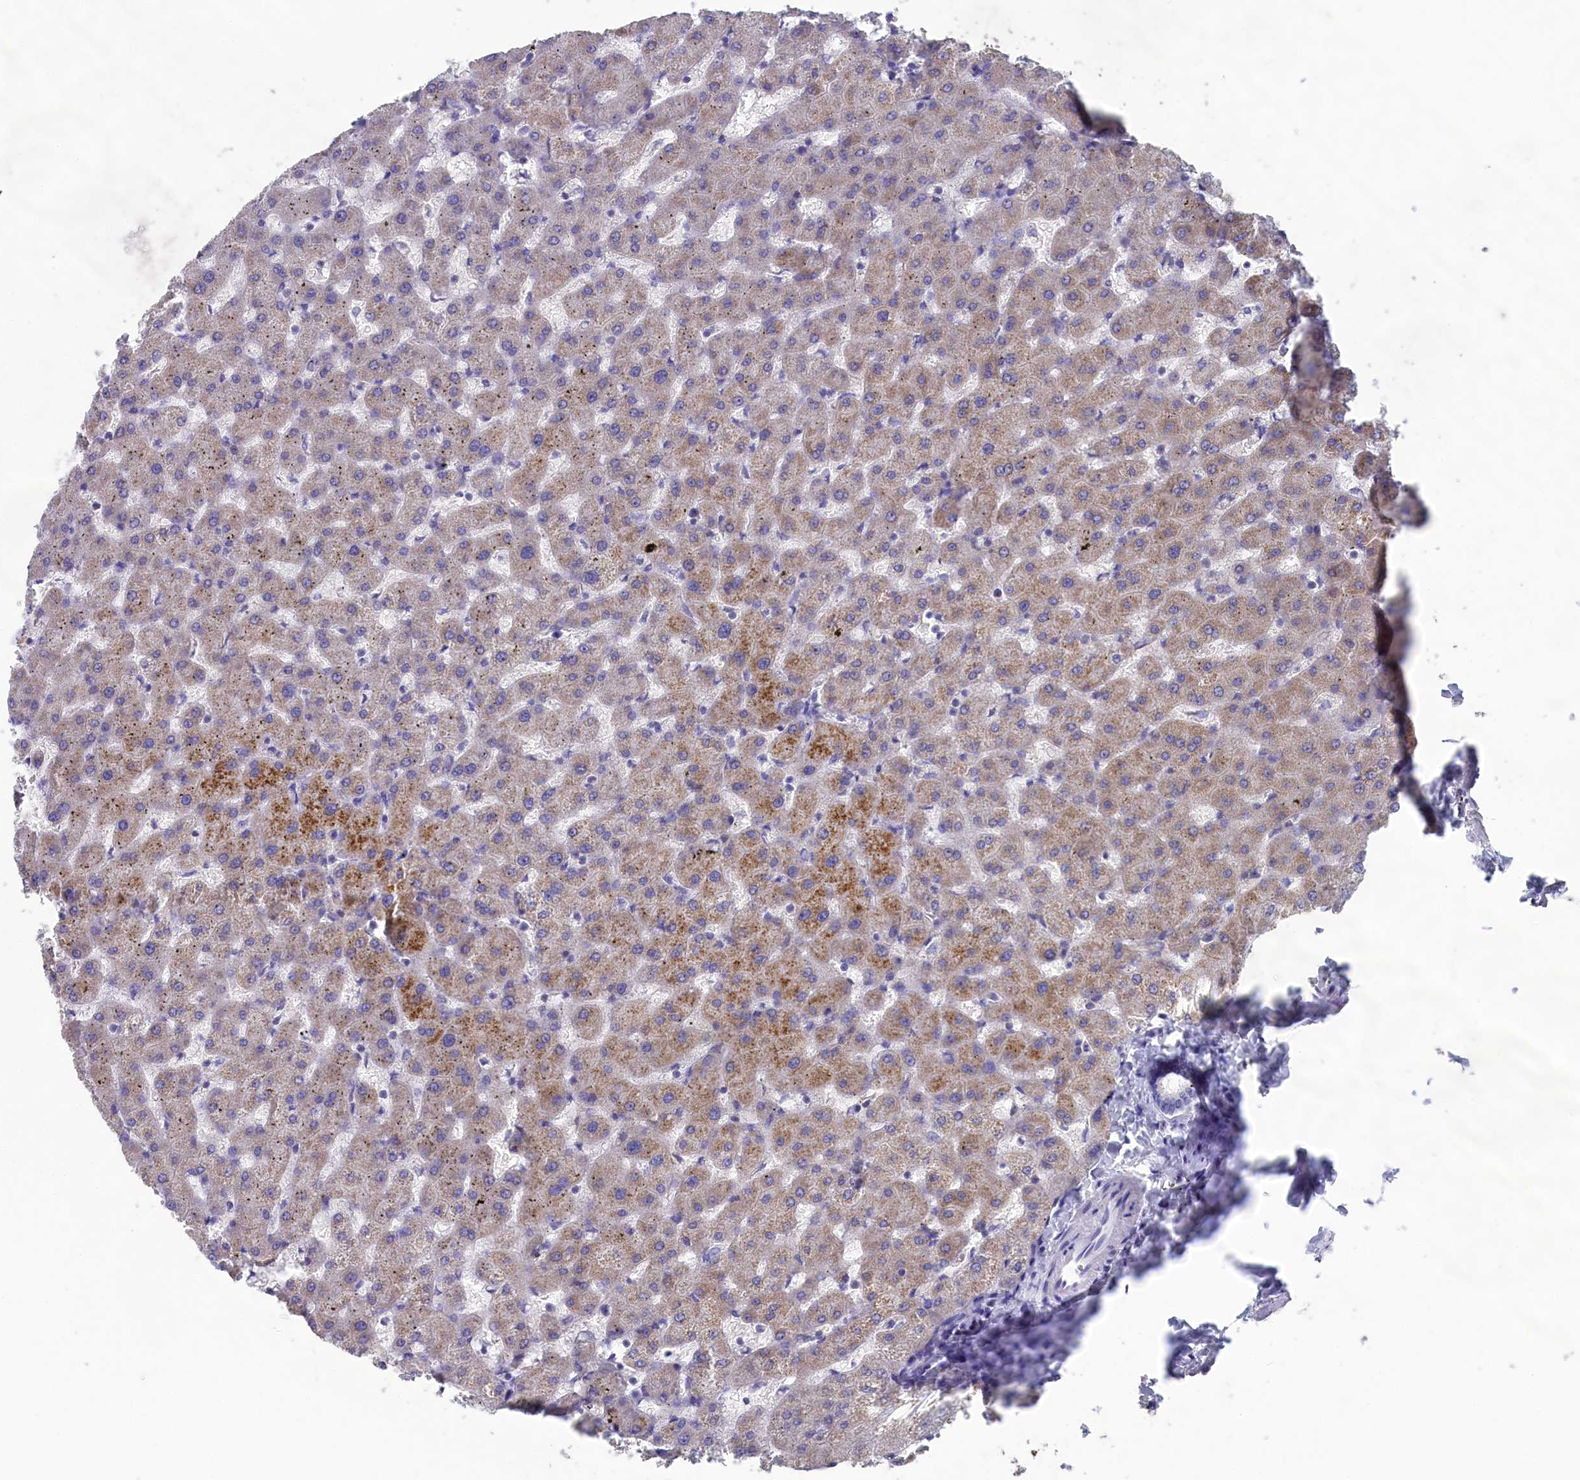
{"staining": {"intensity": "negative", "quantity": "none", "location": "none"}, "tissue": "liver", "cell_type": "Cholangiocytes", "image_type": "normal", "snomed": [{"axis": "morphology", "description": "Normal tissue, NOS"}, {"axis": "topography", "description": "Liver"}], "caption": "This is an immunohistochemistry (IHC) histopathology image of unremarkable human liver. There is no expression in cholangiocytes.", "gene": "PRDM12", "patient": {"sex": "female", "age": 63}}